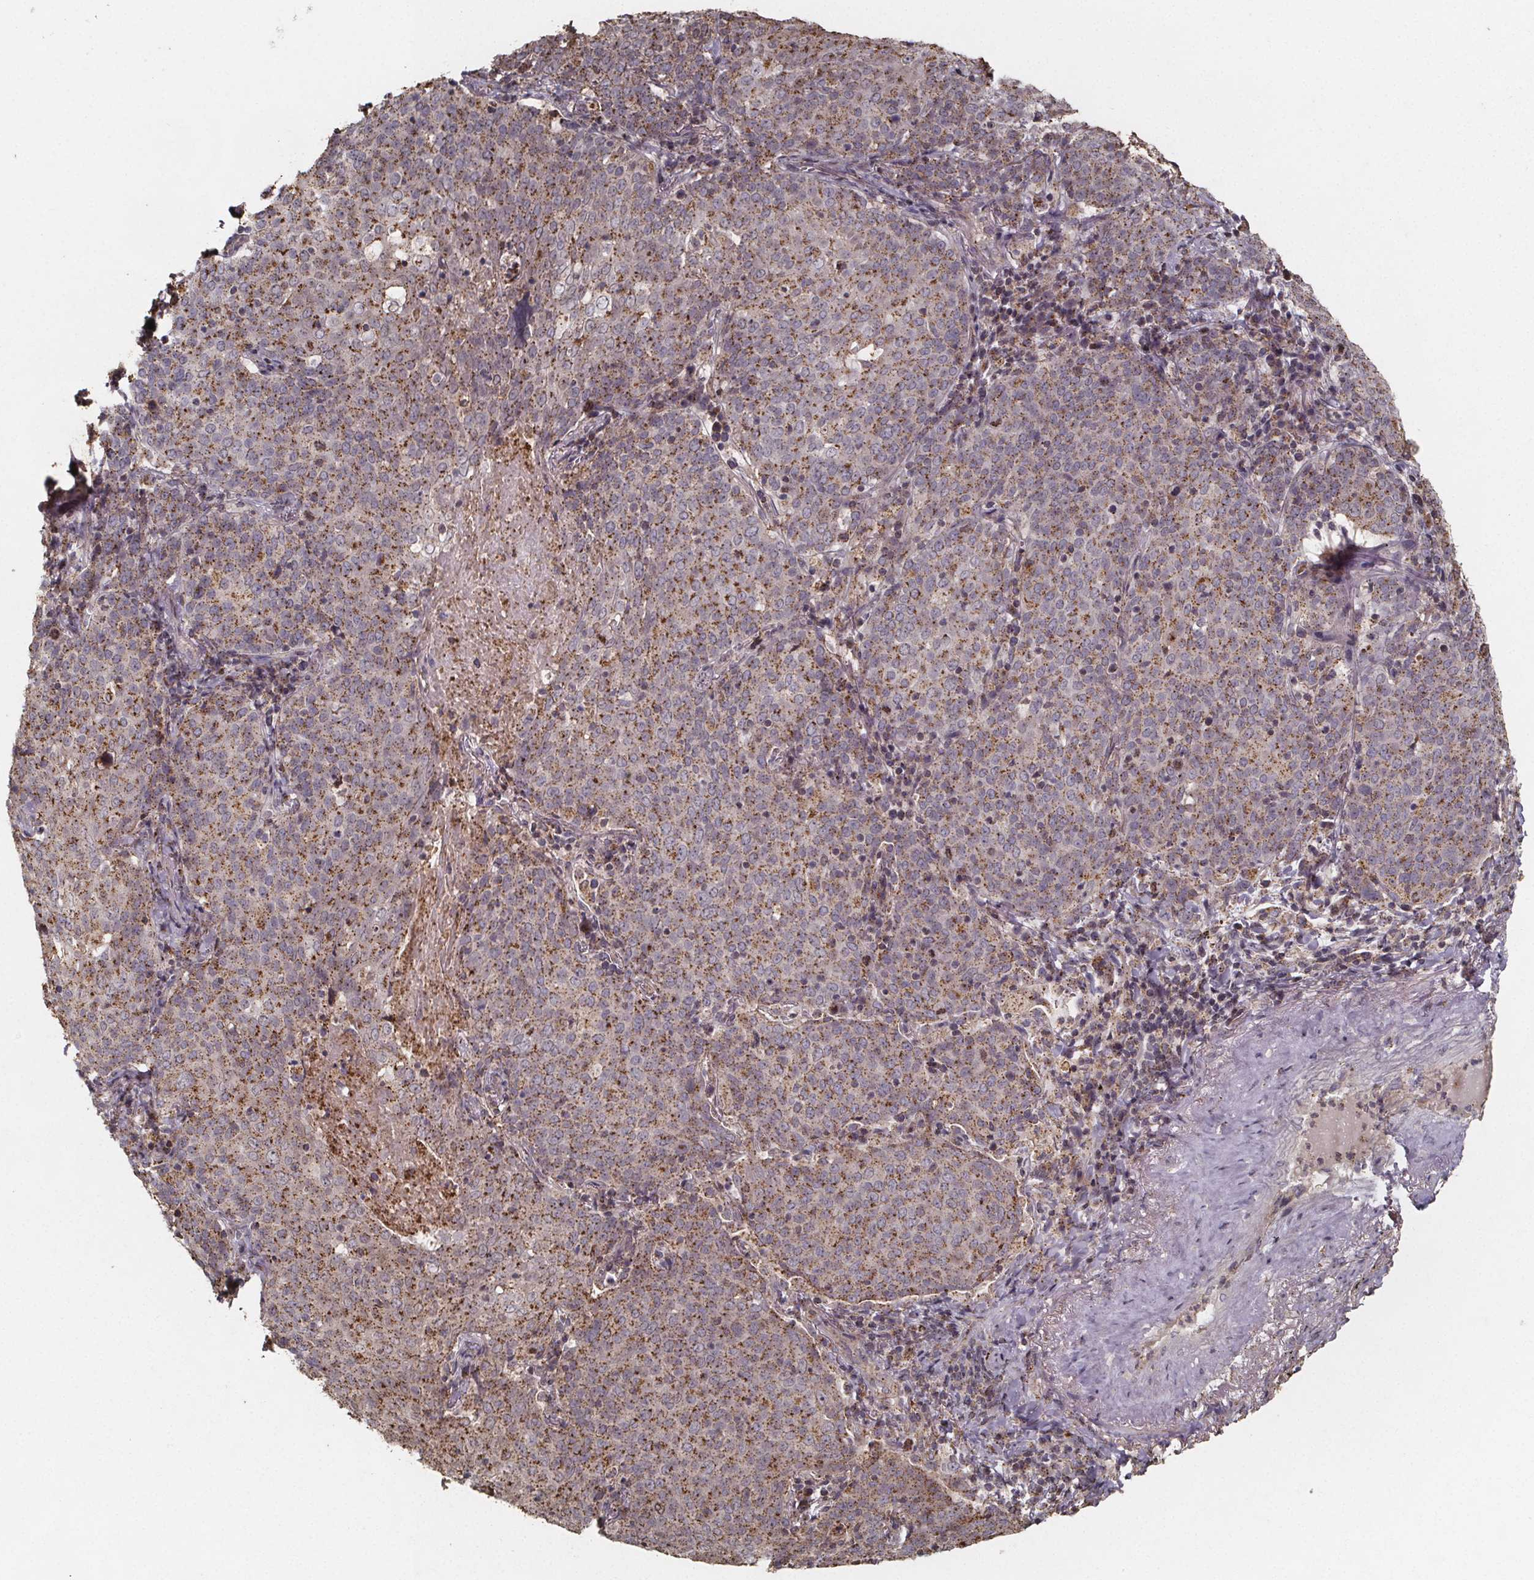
{"staining": {"intensity": "moderate", "quantity": "25%-75%", "location": "cytoplasmic/membranous"}, "tissue": "lung cancer", "cell_type": "Tumor cells", "image_type": "cancer", "snomed": [{"axis": "morphology", "description": "Squamous cell carcinoma, NOS"}, {"axis": "topography", "description": "Lung"}], "caption": "Lung cancer (squamous cell carcinoma) tissue demonstrates moderate cytoplasmic/membranous expression in about 25%-75% of tumor cells (IHC, brightfield microscopy, high magnification).", "gene": "ZNF879", "patient": {"sex": "male", "age": 82}}